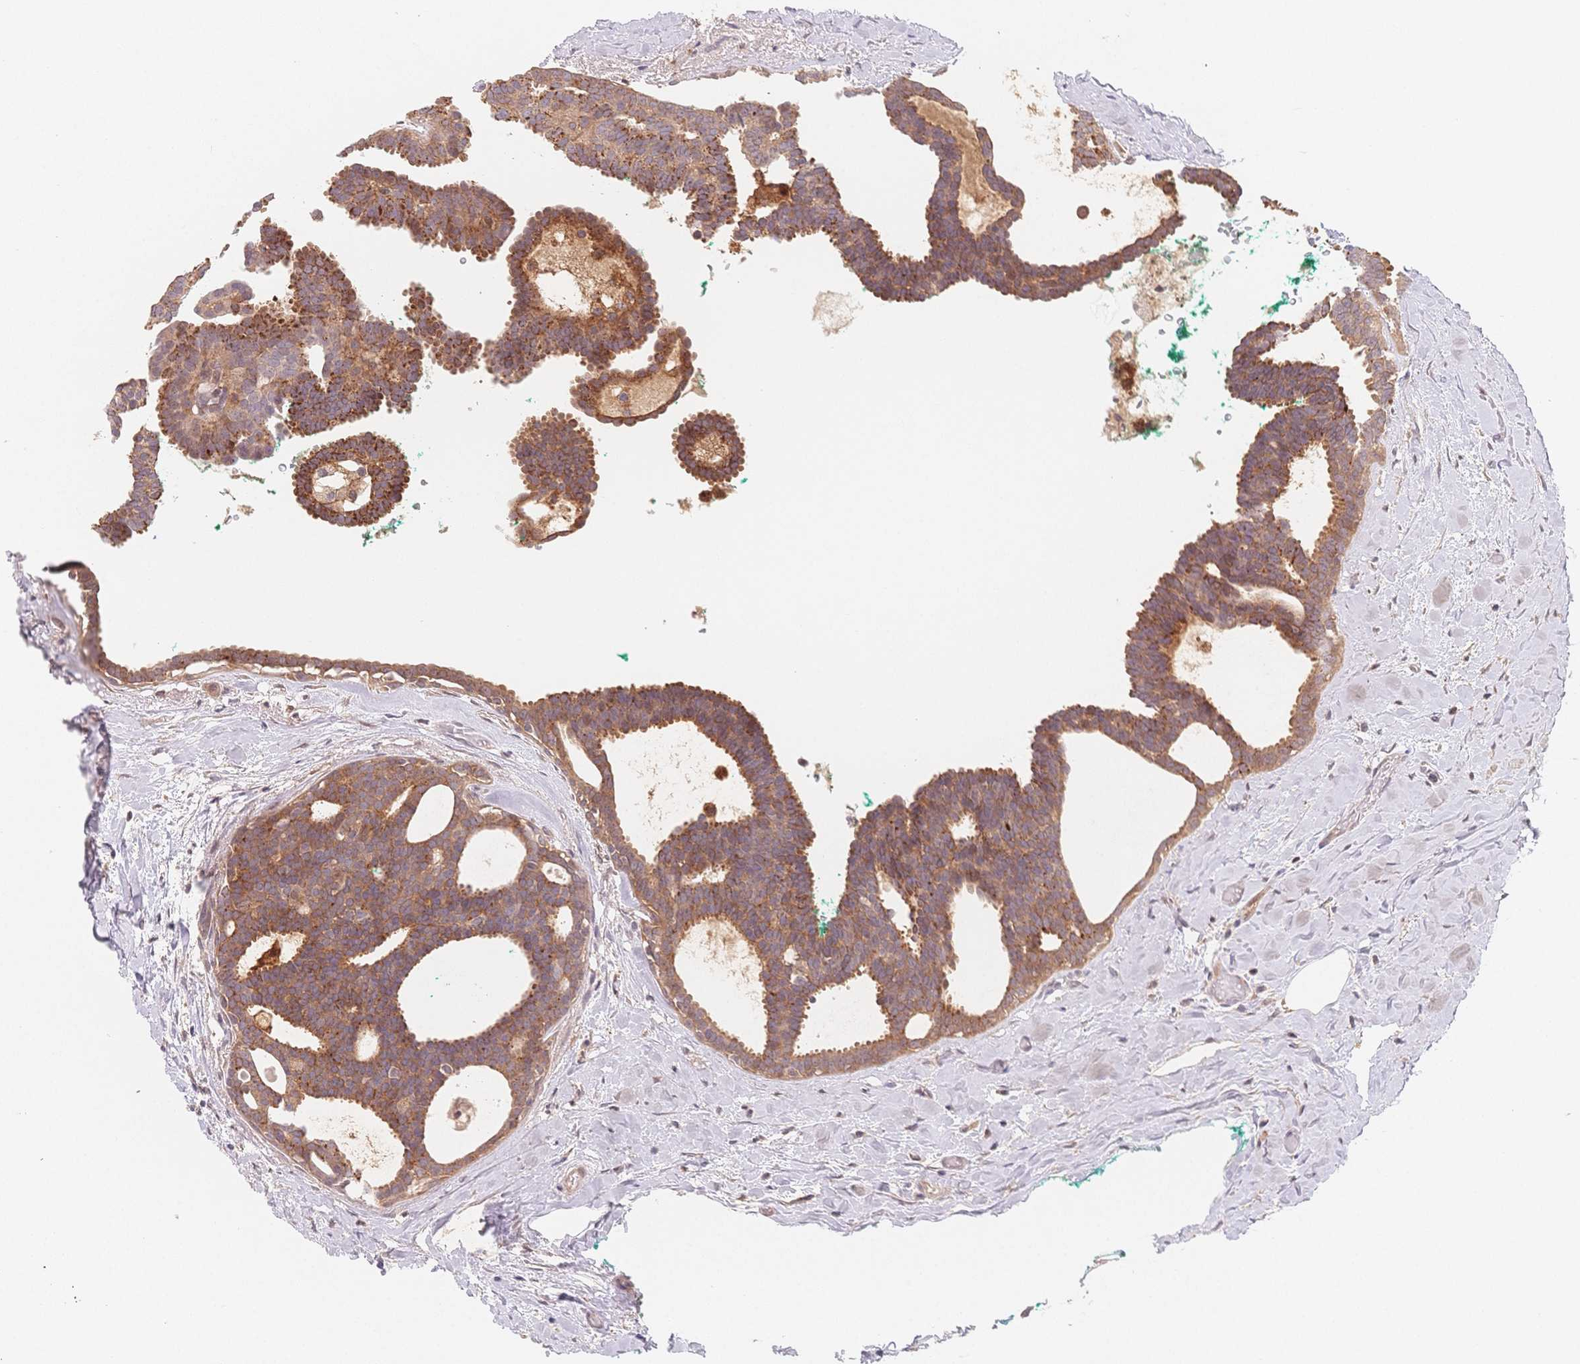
{"staining": {"intensity": "moderate", "quantity": ">75%", "location": "cytoplasmic/membranous"}, "tissue": "breast cancer", "cell_type": "Tumor cells", "image_type": "cancer", "snomed": [{"axis": "morphology", "description": "Intraductal carcinoma, in situ"}, {"axis": "morphology", "description": "Duct carcinoma"}, {"axis": "morphology", "description": "Lobular carcinoma, in situ"}, {"axis": "topography", "description": "Breast"}], "caption": "IHC micrograph of human breast intraductal carcinoma stained for a protein (brown), which displays medium levels of moderate cytoplasmic/membranous staining in about >75% of tumor cells.", "gene": "C12orf75", "patient": {"sex": "female", "age": 44}}